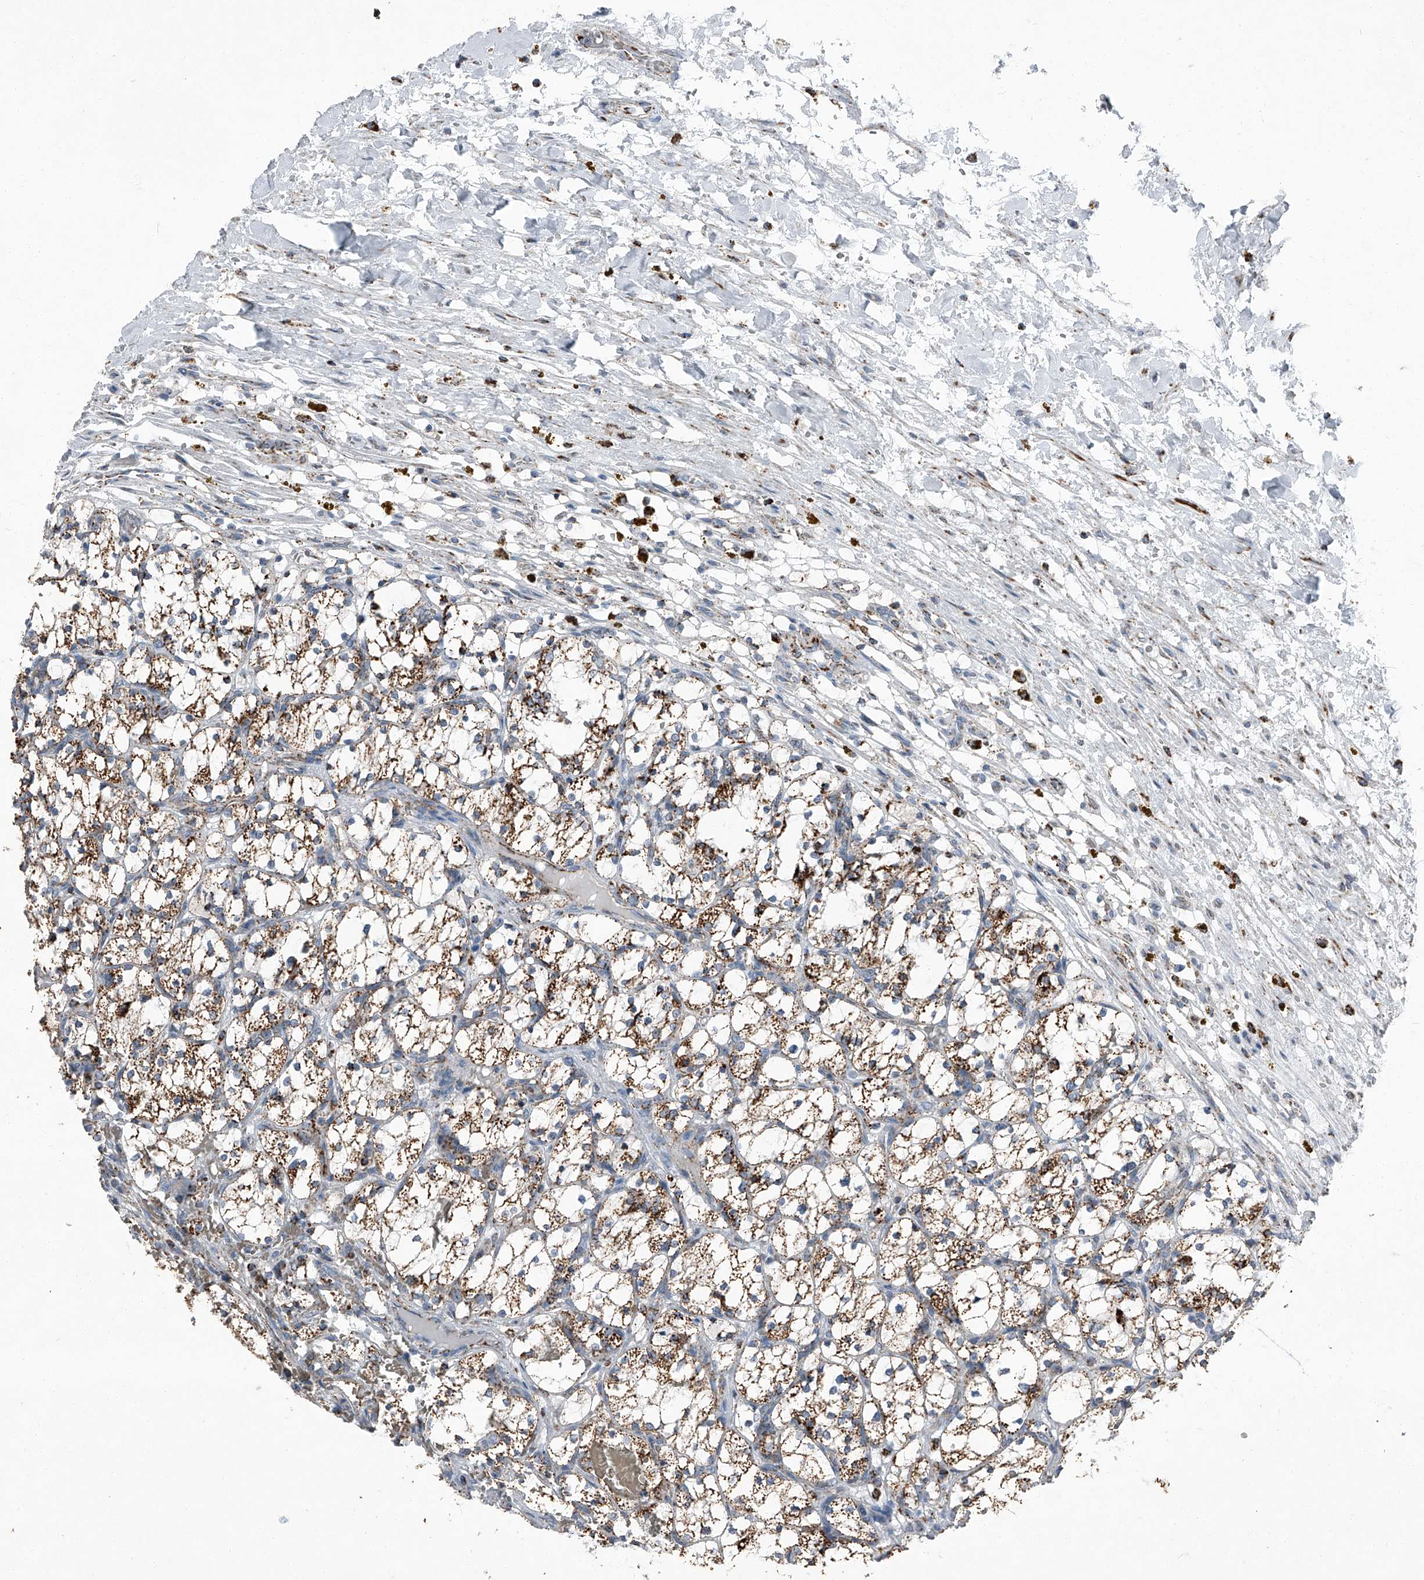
{"staining": {"intensity": "moderate", "quantity": ">75%", "location": "cytoplasmic/membranous"}, "tissue": "renal cancer", "cell_type": "Tumor cells", "image_type": "cancer", "snomed": [{"axis": "morphology", "description": "Adenocarcinoma, NOS"}, {"axis": "topography", "description": "Kidney"}], "caption": "IHC (DAB) staining of renal cancer reveals moderate cytoplasmic/membranous protein staining in approximately >75% of tumor cells.", "gene": "CHRNA7", "patient": {"sex": "female", "age": 69}}